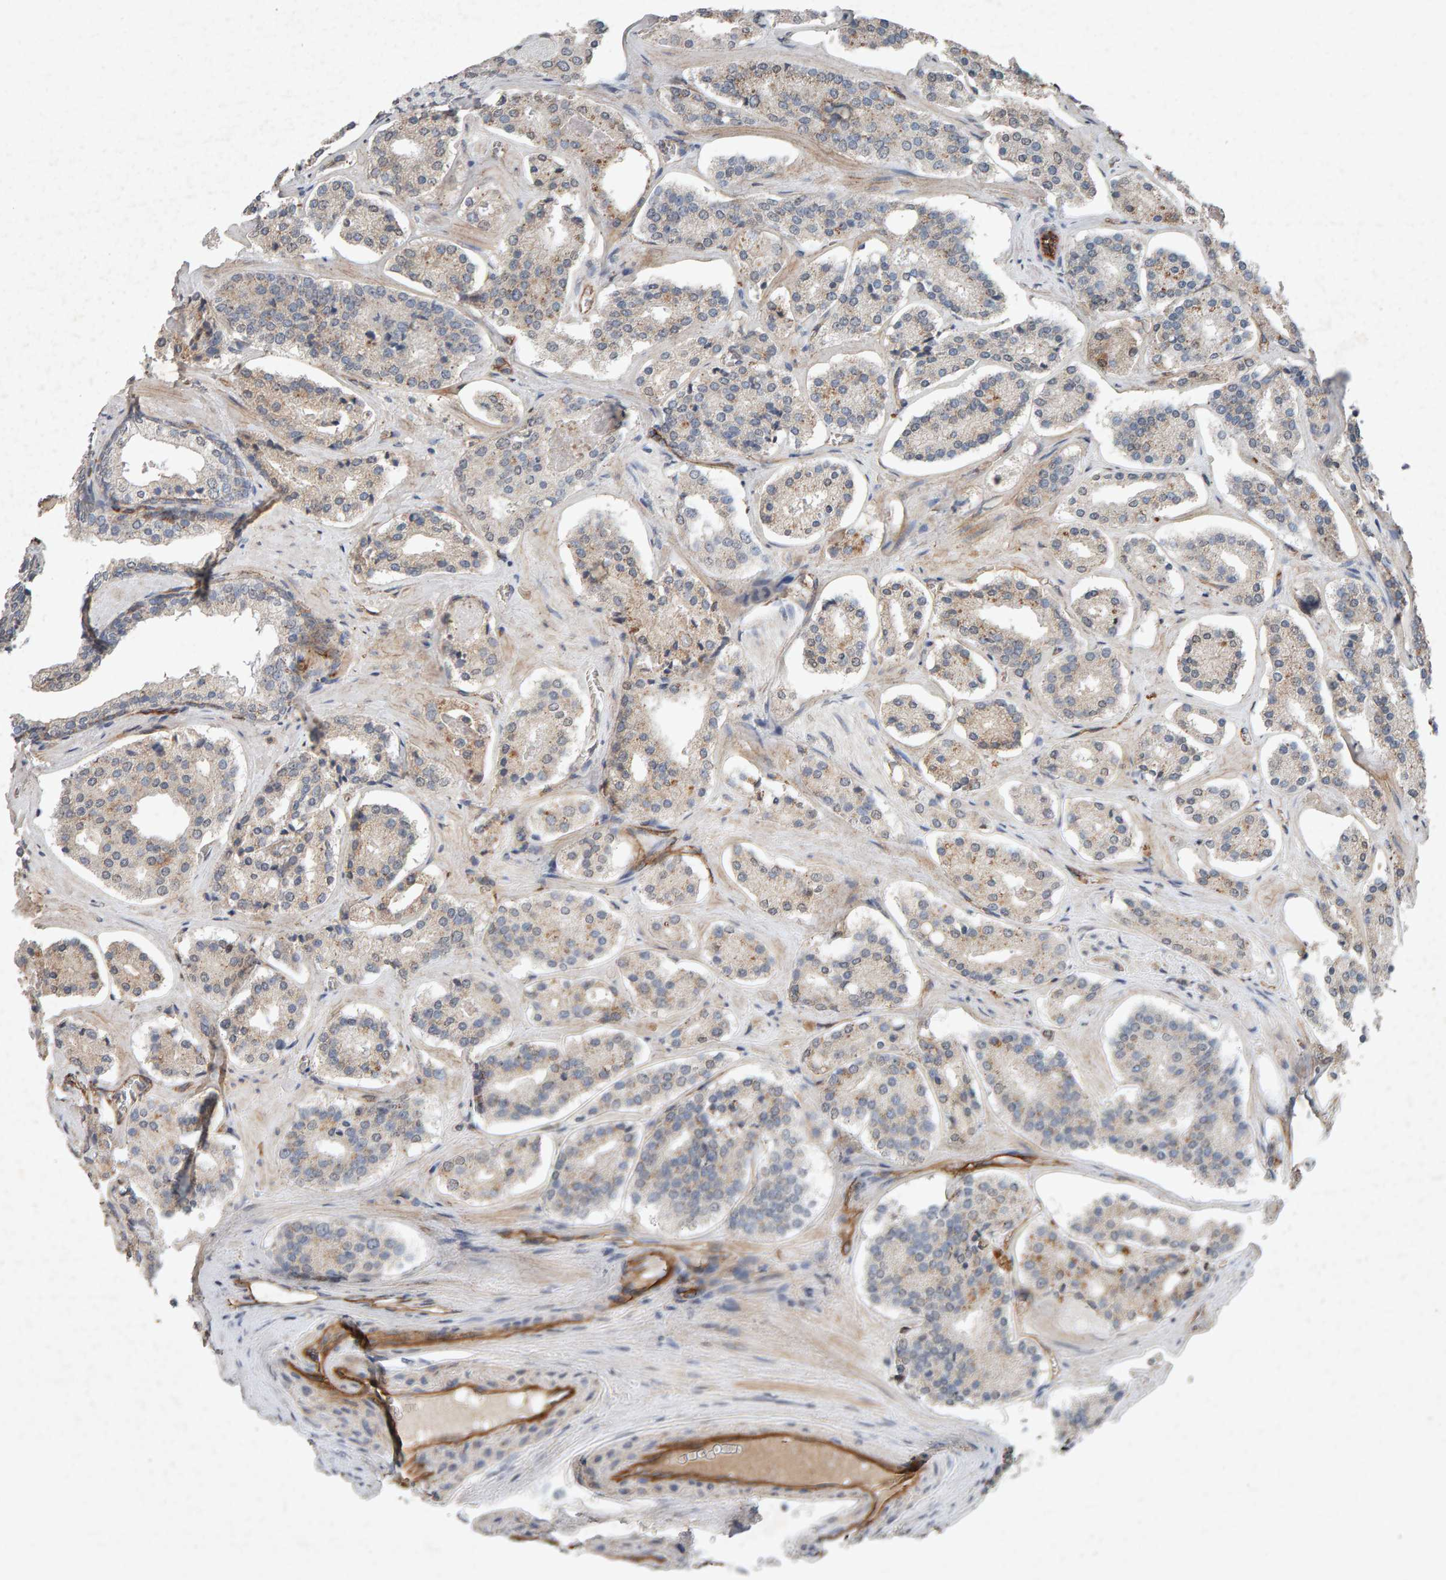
{"staining": {"intensity": "weak", "quantity": "<25%", "location": "cytoplasmic/membranous"}, "tissue": "prostate cancer", "cell_type": "Tumor cells", "image_type": "cancer", "snomed": [{"axis": "morphology", "description": "Adenocarcinoma, High grade"}, {"axis": "topography", "description": "Prostate"}], "caption": "Immunohistochemistry of human prostate adenocarcinoma (high-grade) reveals no positivity in tumor cells.", "gene": "PTPRM", "patient": {"sex": "male", "age": 60}}